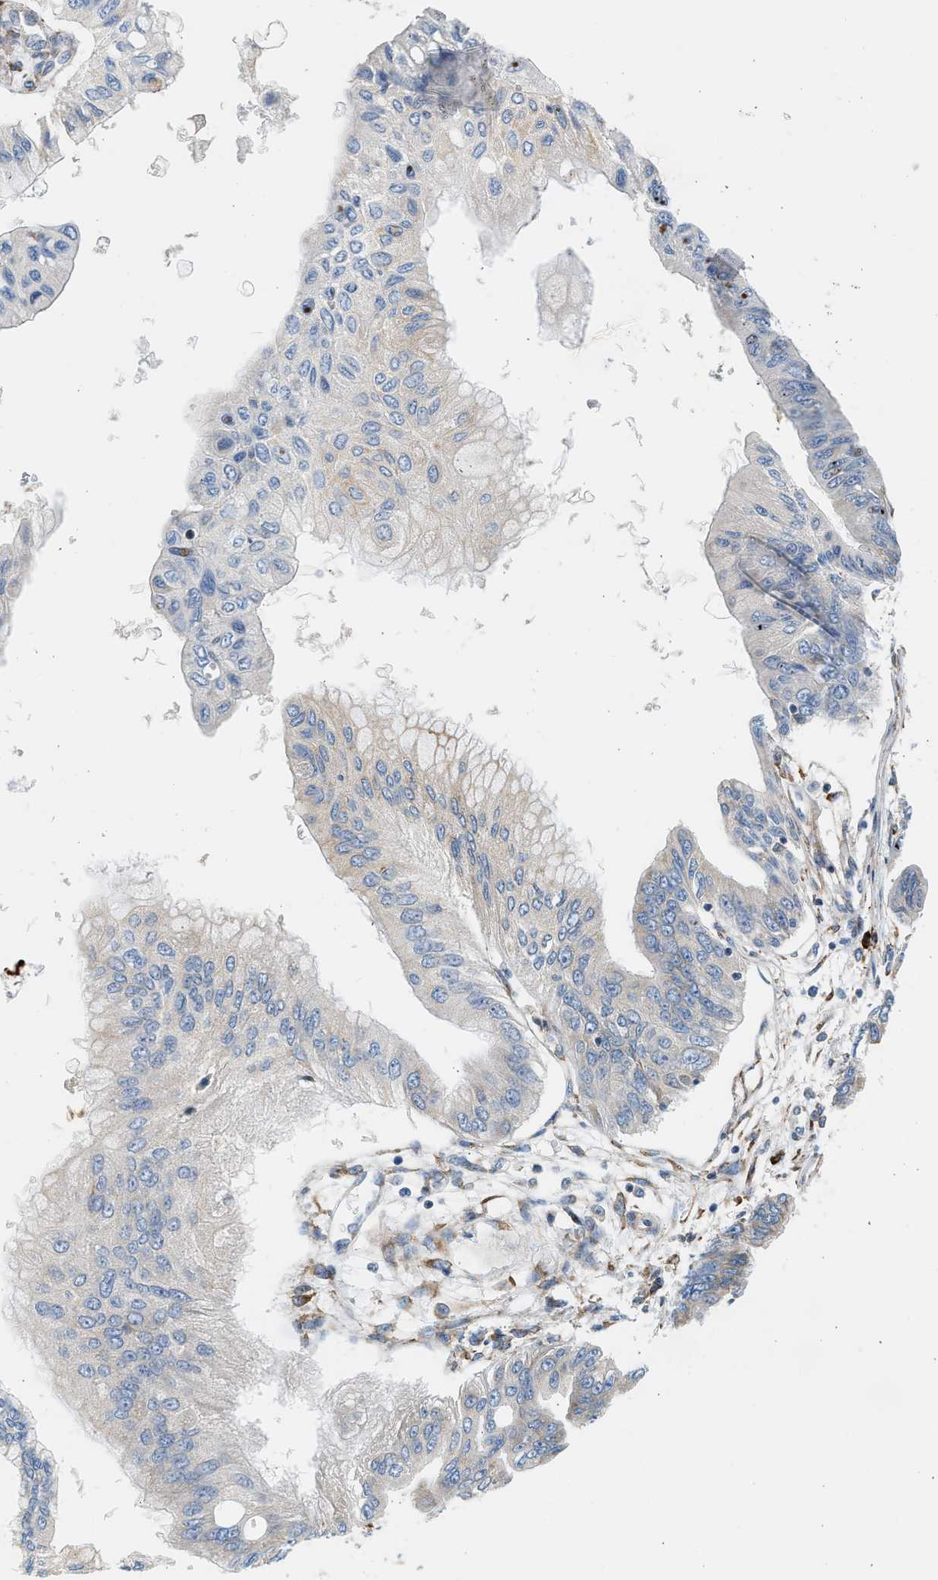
{"staining": {"intensity": "negative", "quantity": "none", "location": "none"}, "tissue": "pancreatic cancer", "cell_type": "Tumor cells", "image_type": "cancer", "snomed": [{"axis": "morphology", "description": "Adenocarcinoma, NOS"}, {"axis": "topography", "description": "Pancreas"}], "caption": "This is a photomicrograph of immunohistochemistry (IHC) staining of pancreatic cancer (adenocarcinoma), which shows no expression in tumor cells.", "gene": "CNTN6", "patient": {"sex": "female", "age": 77}}